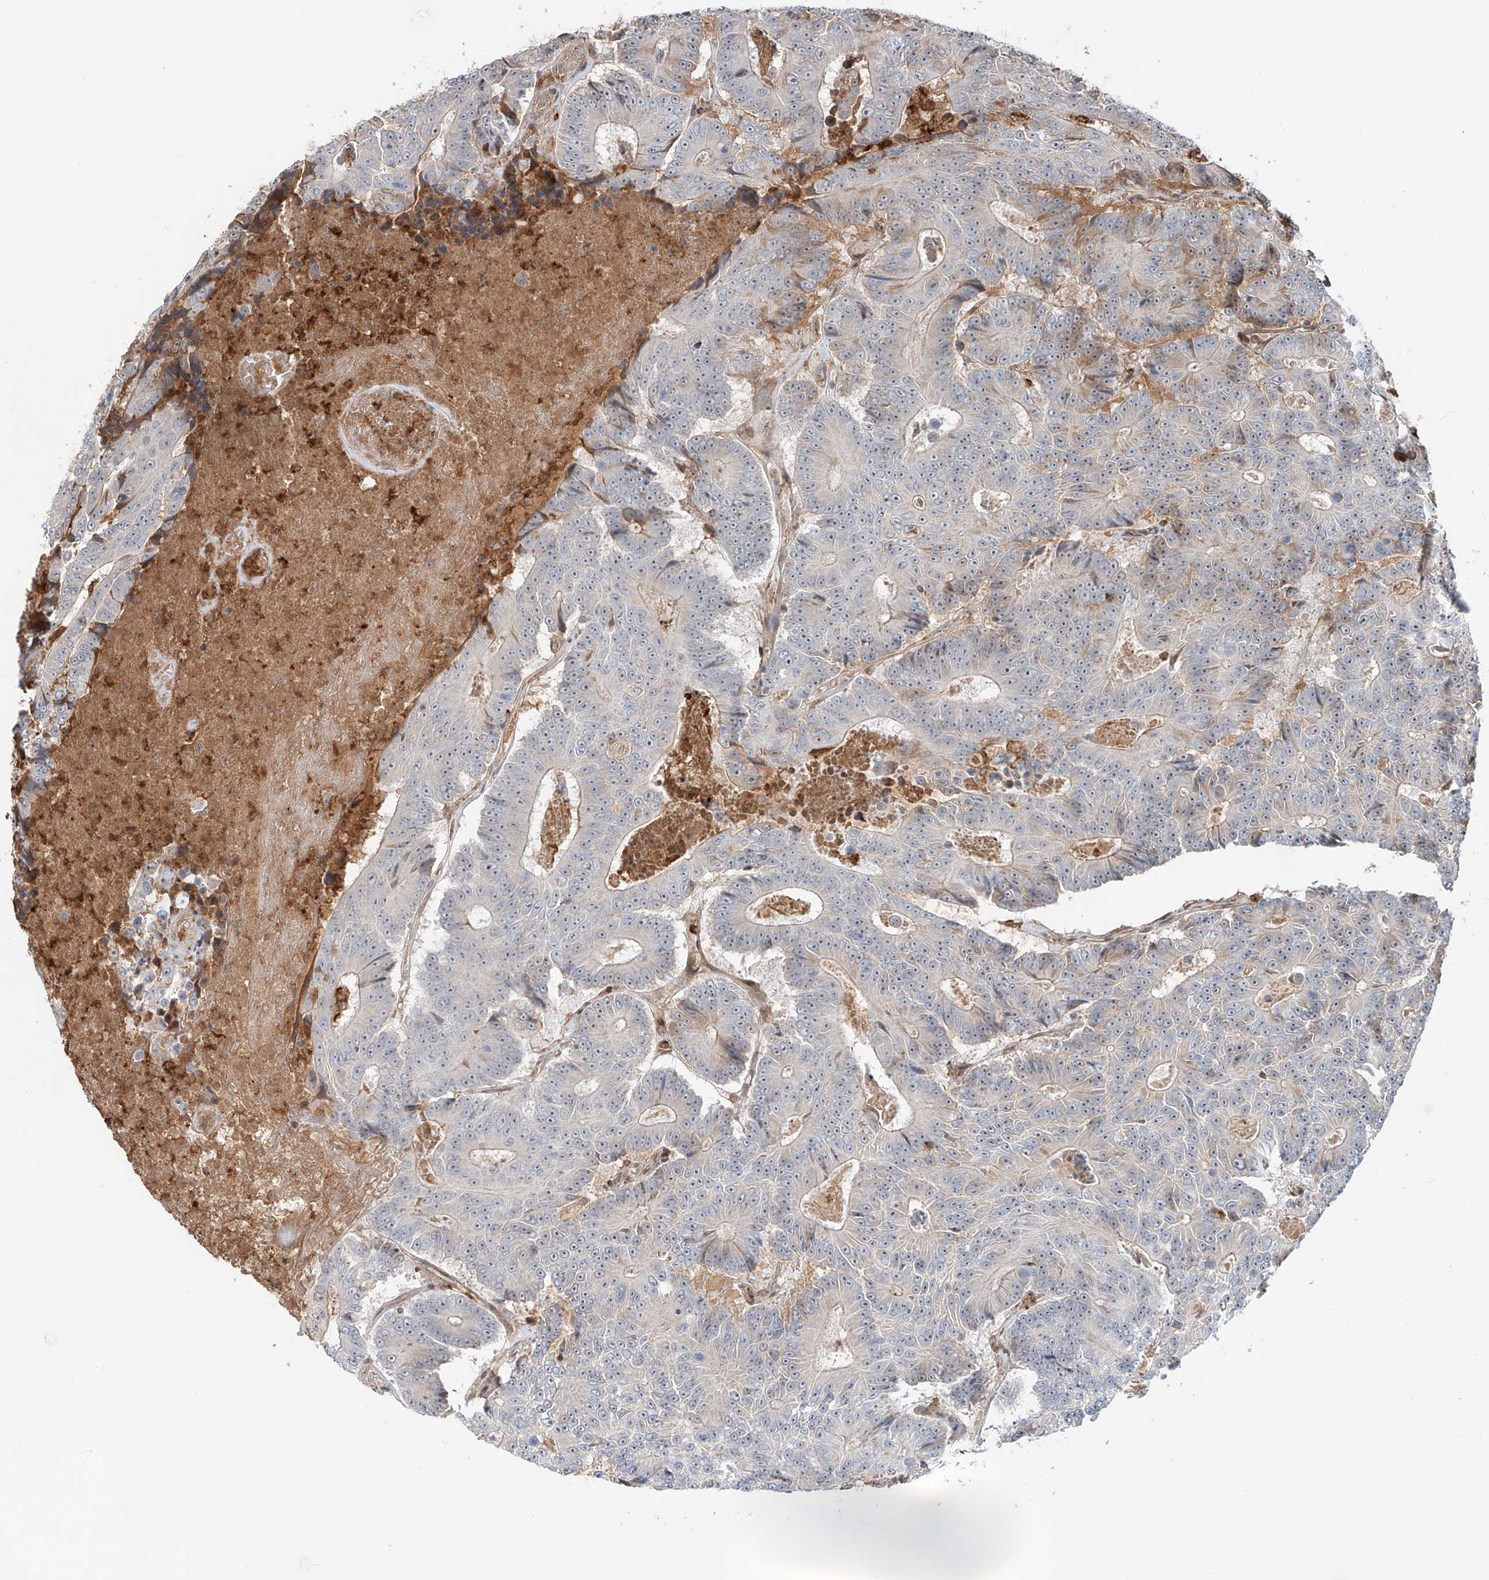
{"staining": {"intensity": "negative", "quantity": "none", "location": "none"}, "tissue": "colorectal cancer", "cell_type": "Tumor cells", "image_type": "cancer", "snomed": [{"axis": "morphology", "description": "Adenocarcinoma, NOS"}, {"axis": "topography", "description": "Colon"}], "caption": "Human adenocarcinoma (colorectal) stained for a protein using immunohistochemistry shows no positivity in tumor cells.", "gene": "CEP162", "patient": {"sex": "male", "age": 83}}